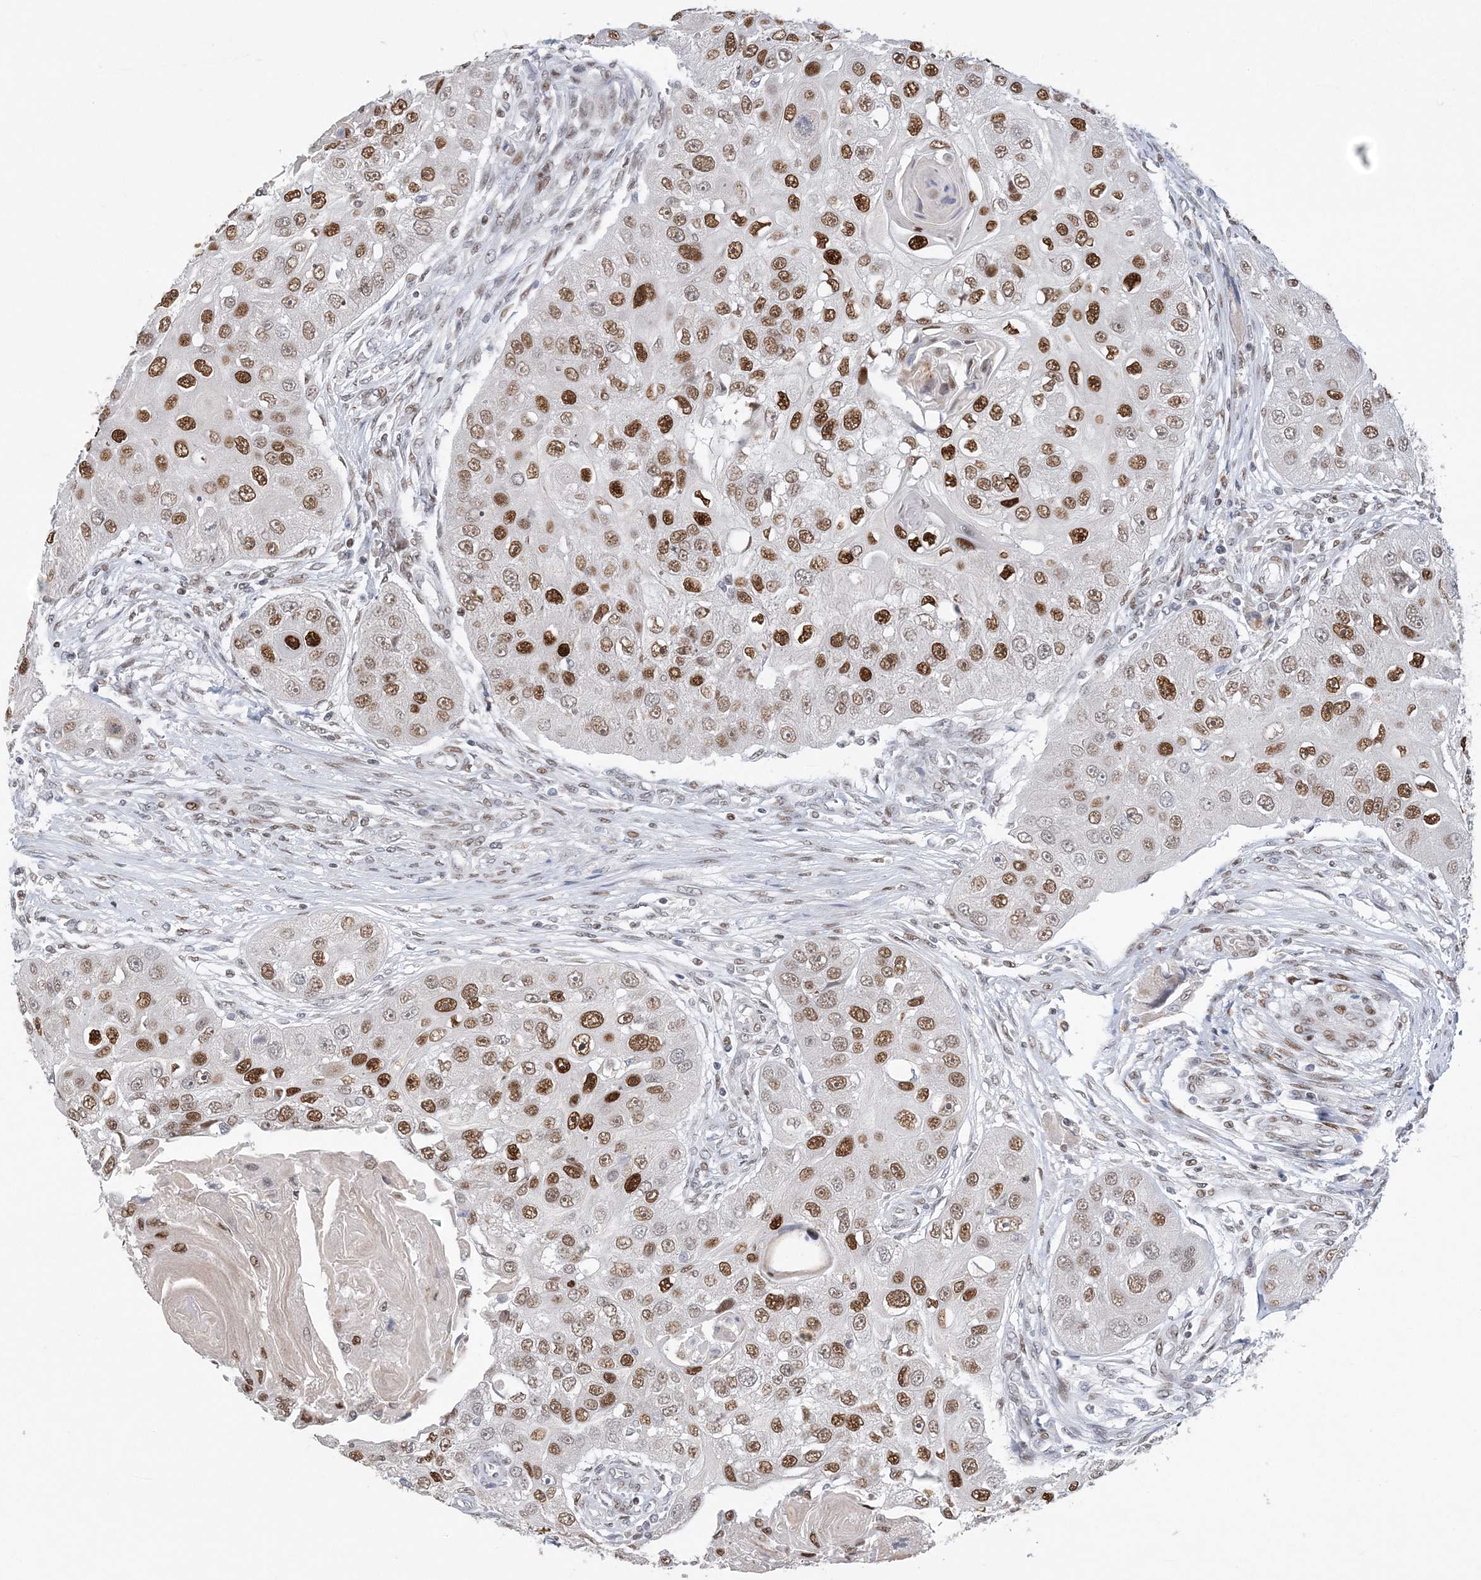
{"staining": {"intensity": "moderate", "quantity": "25%-75%", "location": "nuclear"}, "tissue": "head and neck cancer", "cell_type": "Tumor cells", "image_type": "cancer", "snomed": [{"axis": "morphology", "description": "Normal tissue, NOS"}, {"axis": "morphology", "description": "Squamous cell carcinoma, NOS"}, {"axis": "topography", "description": "Skeletal muscle"}, {"axis": "topography", "description": "Head-Neck"}], "caption": "The immunohistochemical stain highlights moderate nuclear staining in tumor cells of squamous cell carcinoma (head and neck) tissue.", "gene": "ZBTB7A", "patient": {"sex": "male", "age": 51}}